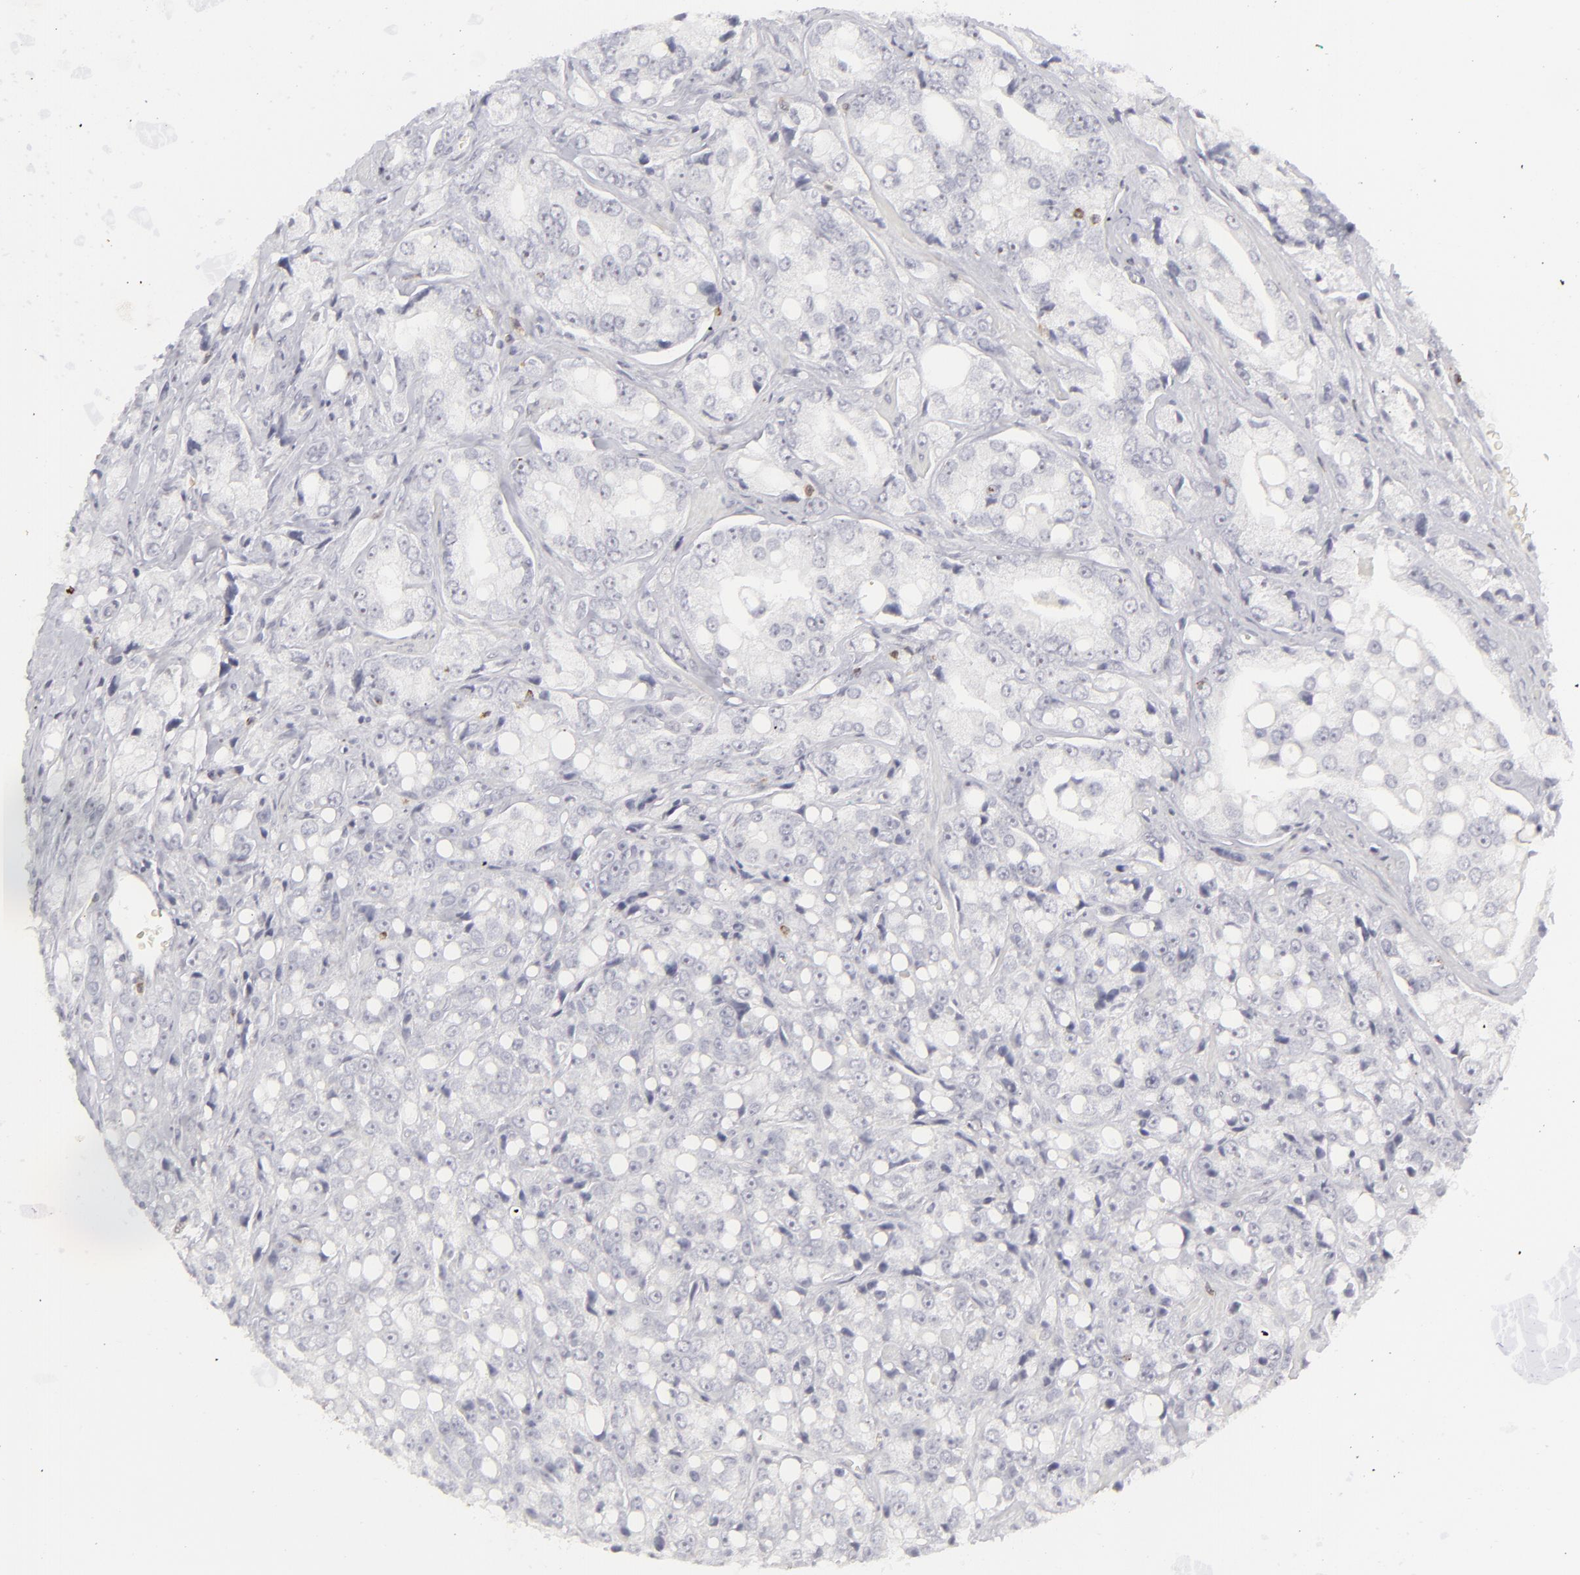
{"staining": {"intensity": "negative", "quantity": "none", "location": "none"}, "tissue": "prostate cancer", "cell_type": "Tumor cells", "image_type": "cancer", "snomed": [{"axis": "morphology", "description": "Adenocarcinoma, High grade"}, {"axis": "topography", "description": "Prostate"}], "caption": "An immunohistochemistry histopathology image of prostate cancer (high-grade adenocarcinoma) is shown. There is no staining in tumor cells of prostate cancer (high-grade adenocarcinoma).", "gene": "CD7", "patient": {"sex": "male", "age": 67}}